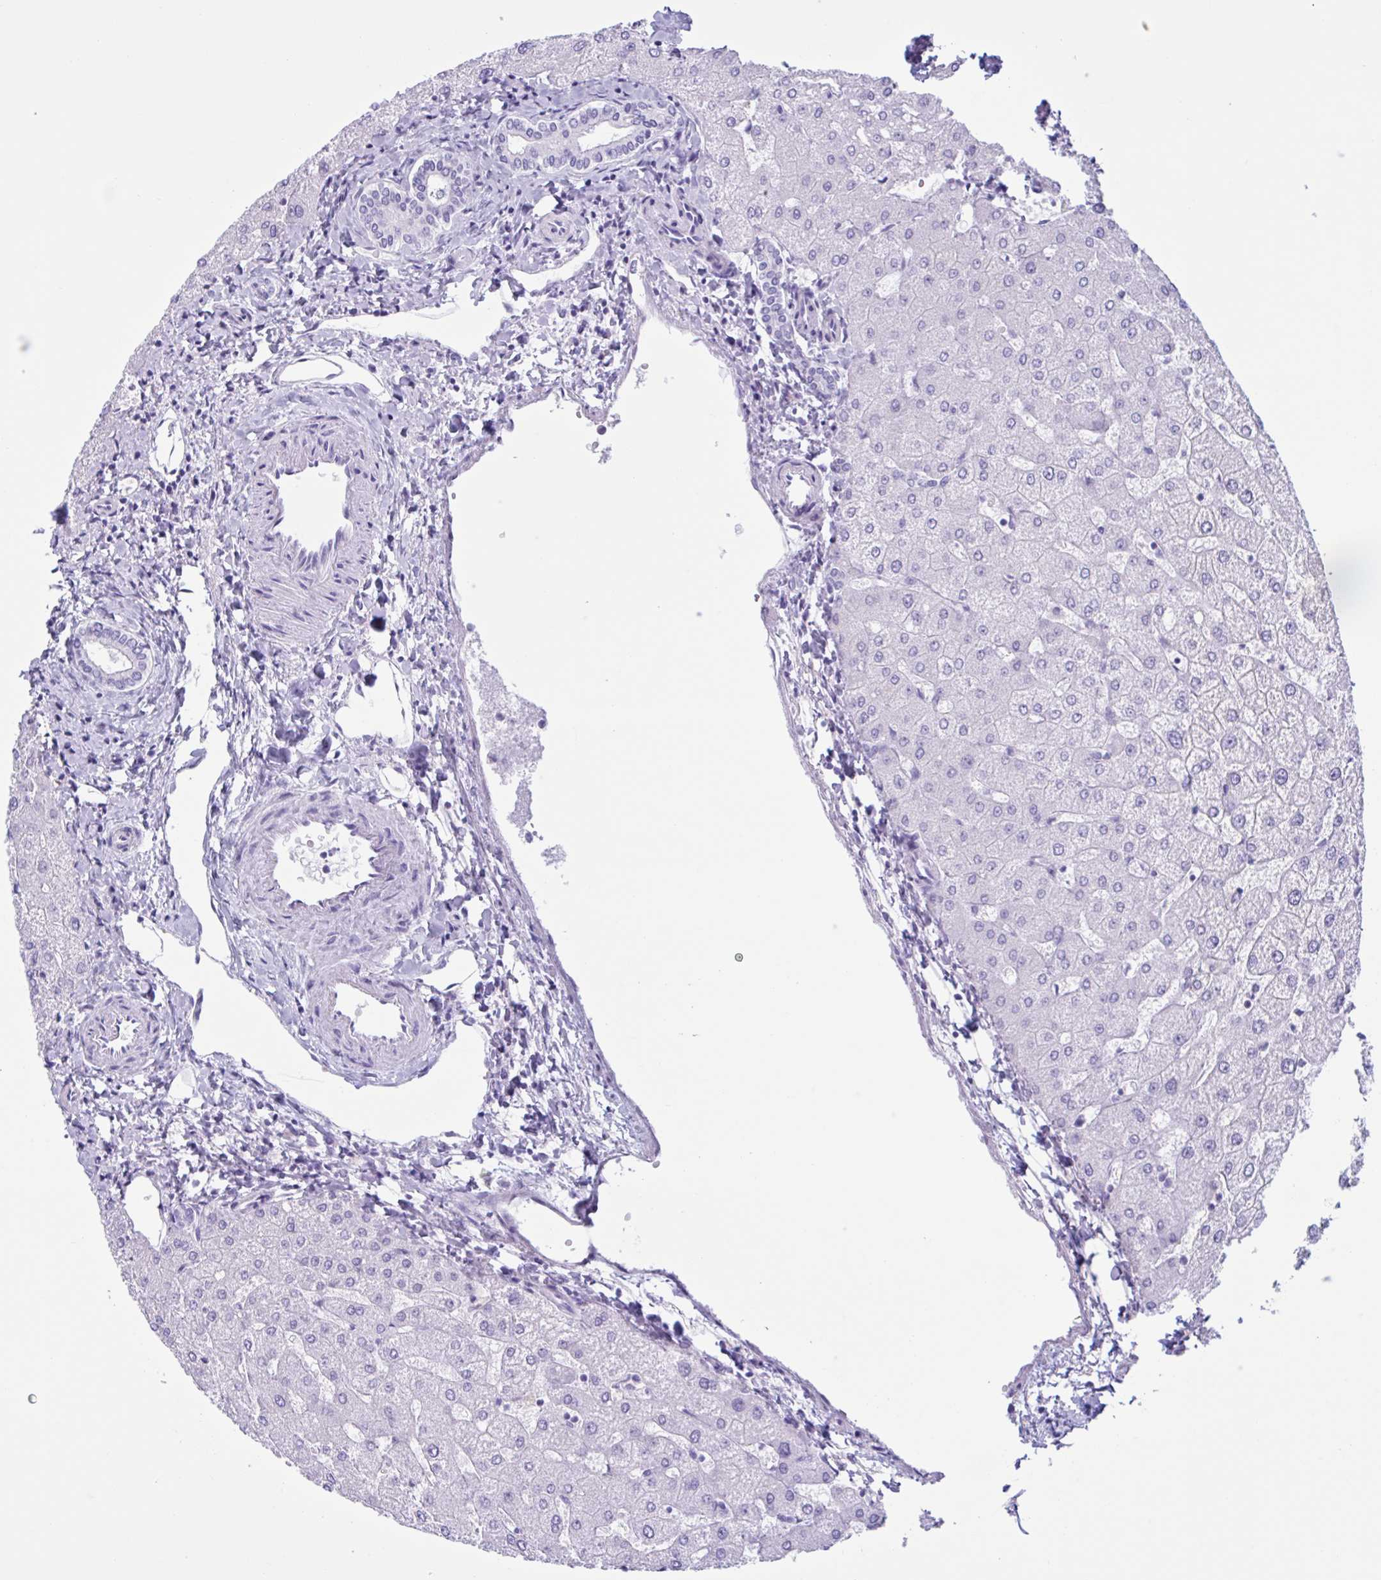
{"staining": {"intensity": "negative", "quantity": "none", "location": "none"}, "tissue": "liver", "cell_type": "Cholangiocytes", "image_type": "normal", "snomed": [{"axis": "morphology", "description": "Normal tissue, NOS"}, {"axis": "topography", "description": "Liver"}], "caption": "There is no significant positivity in cholangiocytes of liver. (Stains: DAB immunohistochemistry (IHC) with hematoxylin counter stain, Microscopy: brightfield microscopy at high magnification).", "gene": "MRGPRG", "patient": {"sex": "female", "age": 54}}